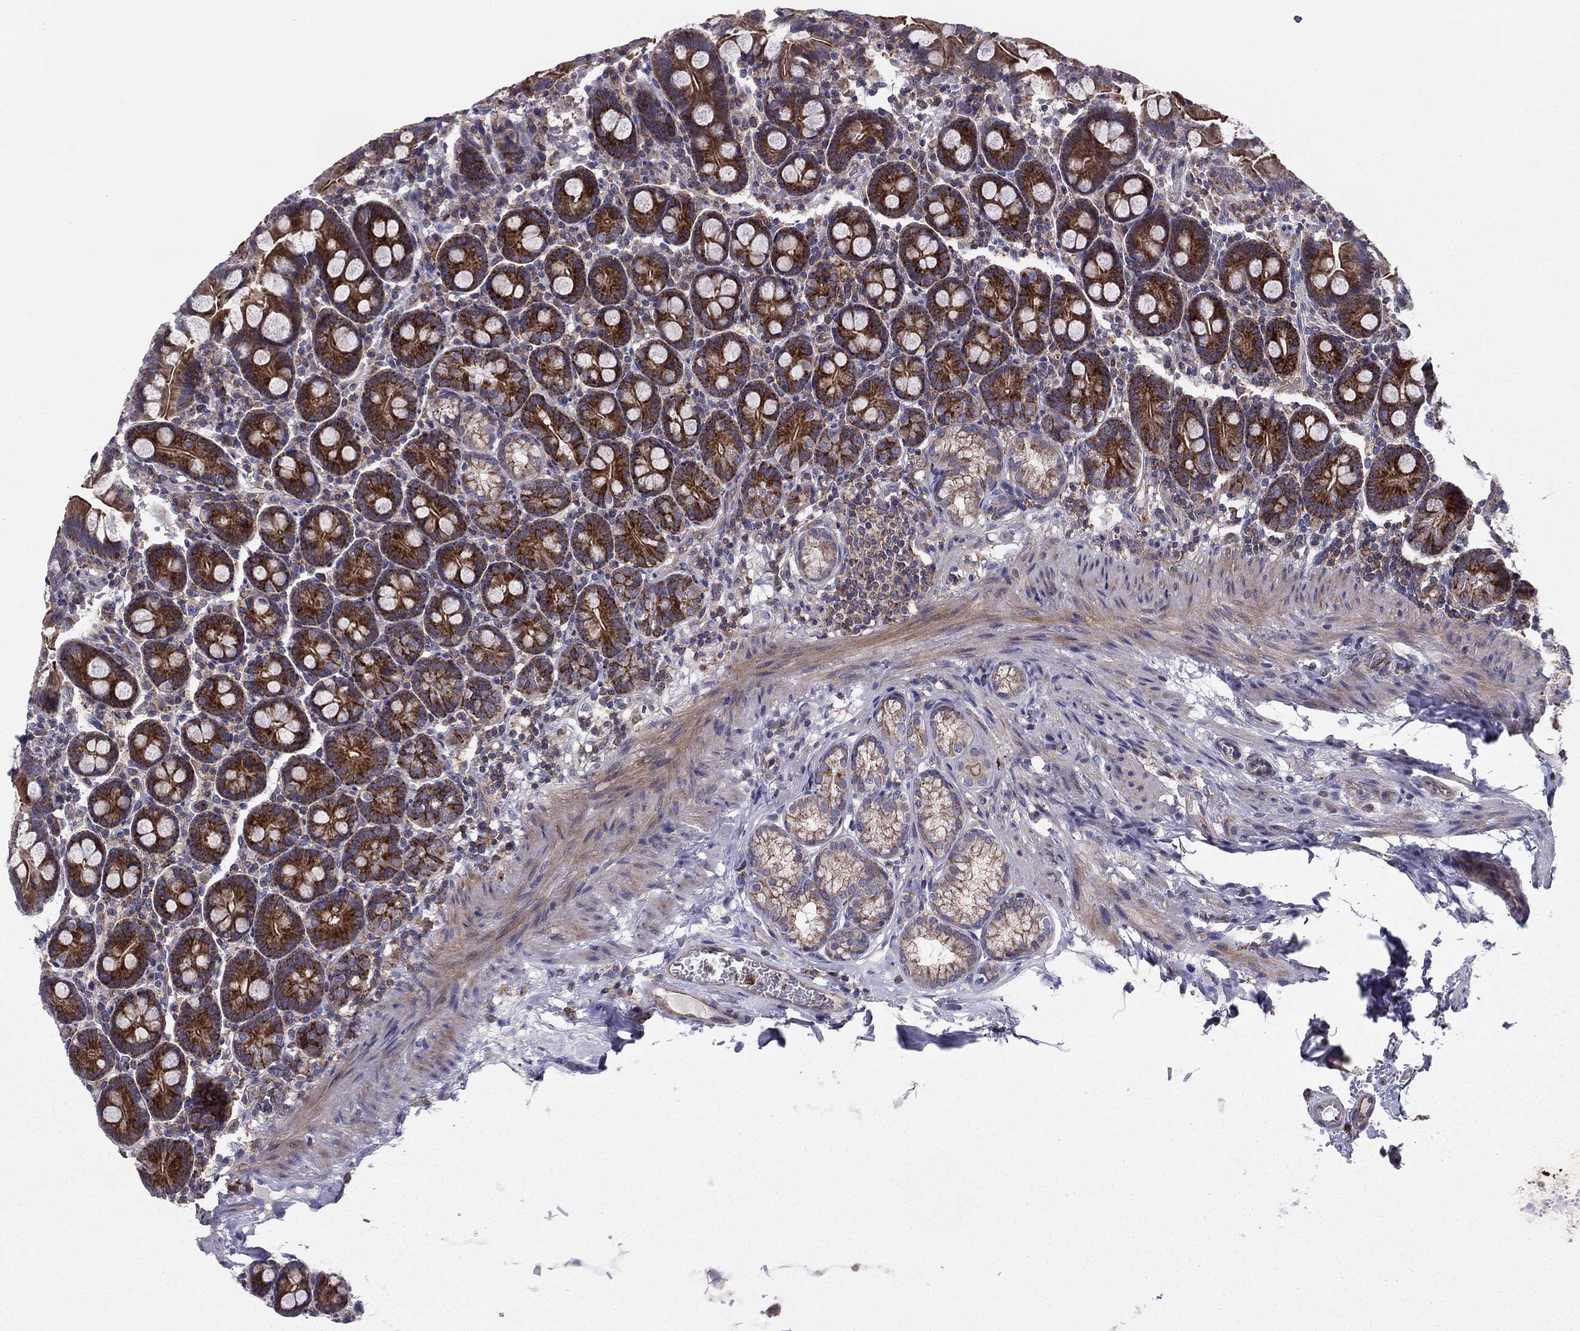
{"staining": {"intensity": "strong", "quantity": "25%-75%", "location": "cytoplasmic/membranous"}, "tissue": "small intestine", "cell_type": "Glandular cells", "image_type": "normal", "snomed": [{"axis": "morphology", "description": "Normal tissue, NOS"}, {"axis": "topography", "description": "Small intestine"}], "caption": "Immunohistochemistry (IHC) image of unremarkable small intestine stained for a protein (brown), which displays high levels of strong cytoplasmic/membranous staining in about 25%-75% of glandular cells.", "gene": "ALG6", "patient": {"sex": "female", "age": 44}}